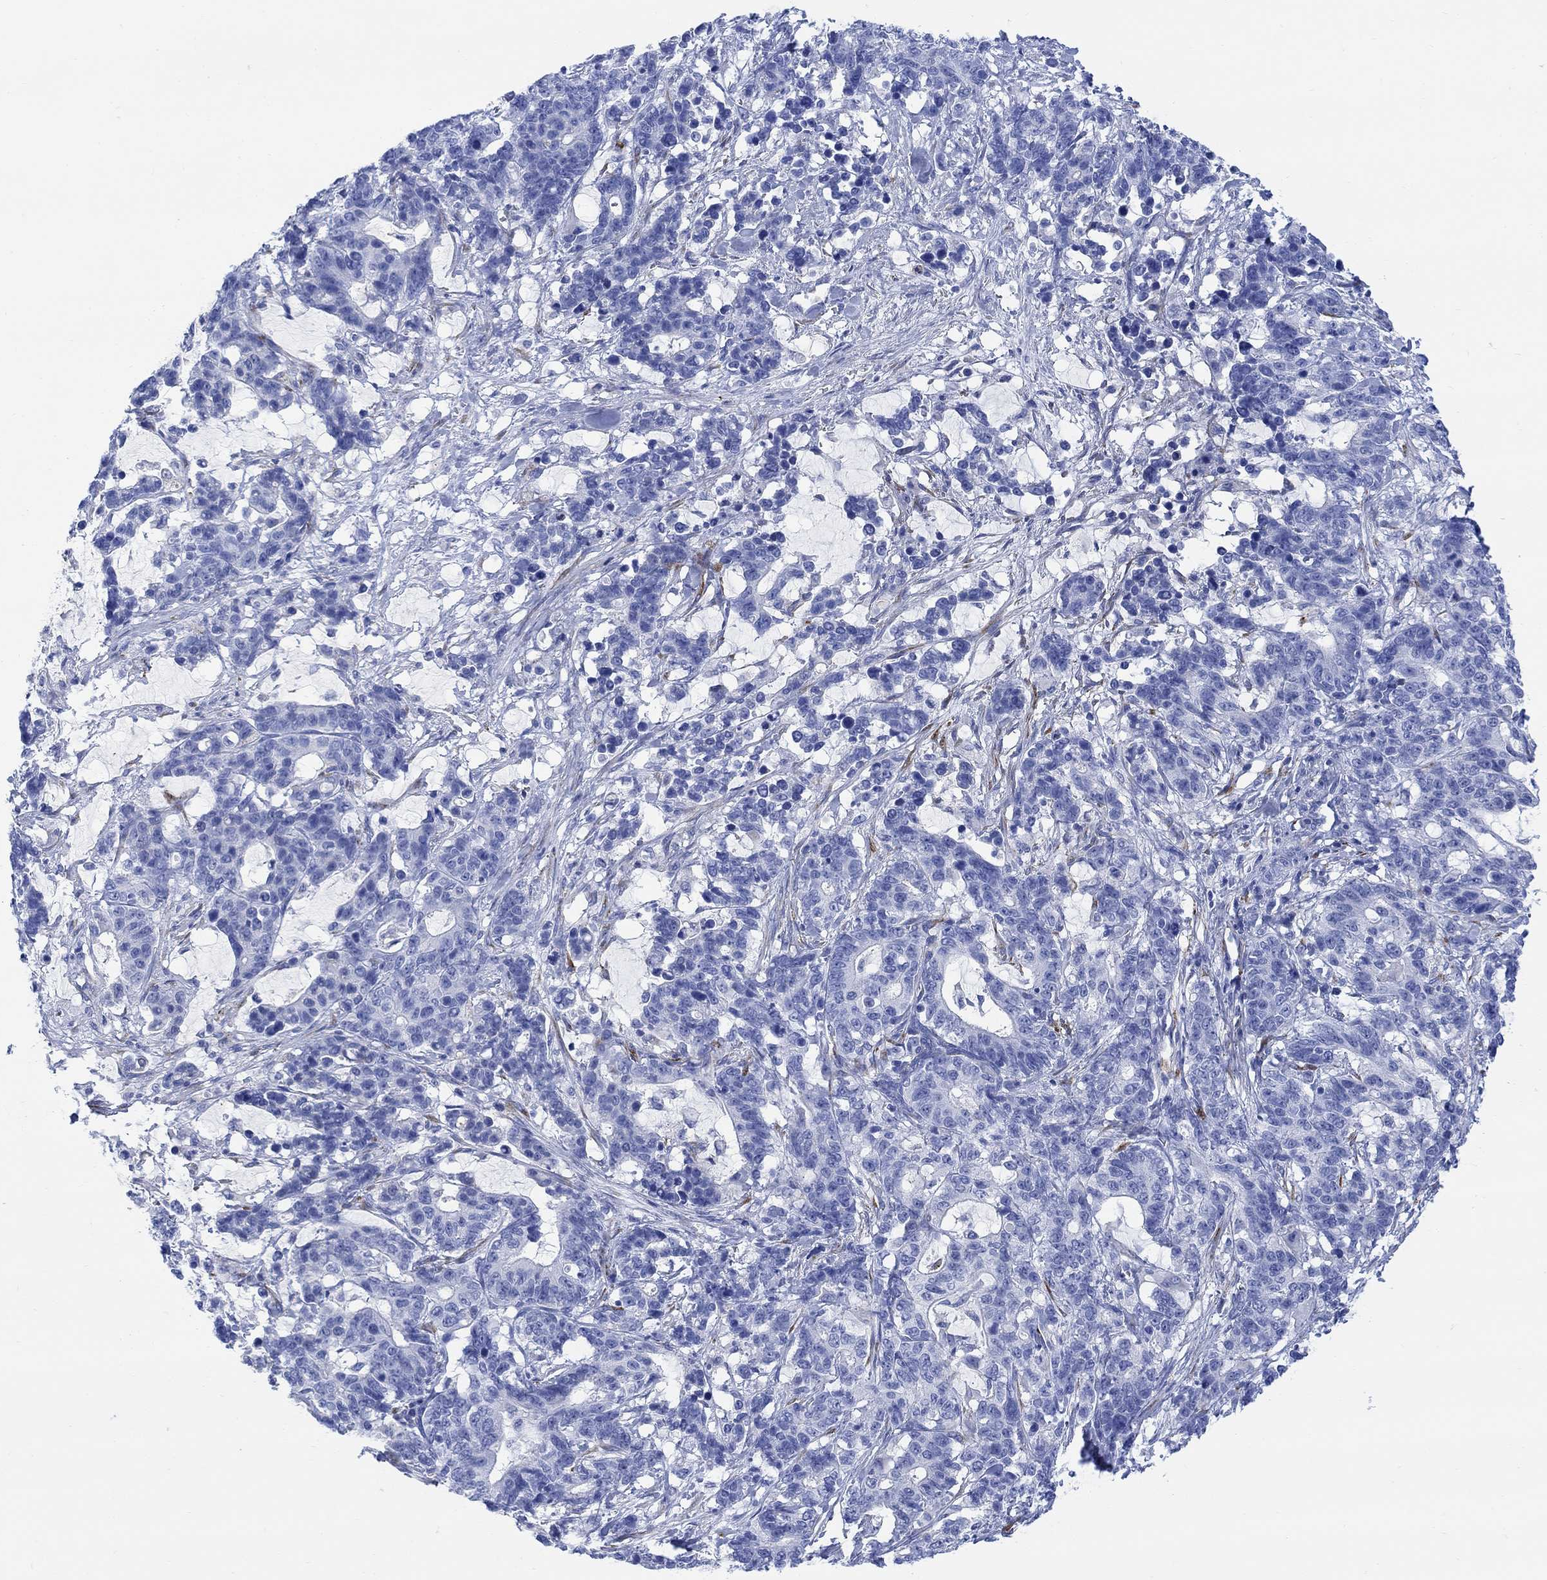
{"staining": {"intensity": "negative", "quantity": "none", "location": "none"}, "tissue": "stomach cancer", "cell_type": "Tumor cells", "image_type": "cancer", "snomed": [{"axis": "morphology", "description": "Normal tissue, NOS"}, {"axis": "morphology", "description": "Adenocarcinoma, NOS"}, {"axis": "topography", "description": "Stomach"}], "caption": "Immunohistochemistry of human stomach cancer (adenocarcinoma) demonstrates no expression in tumor cells.", "gene": "MYL1", "patient": {"sex": "female", "age": 64}}